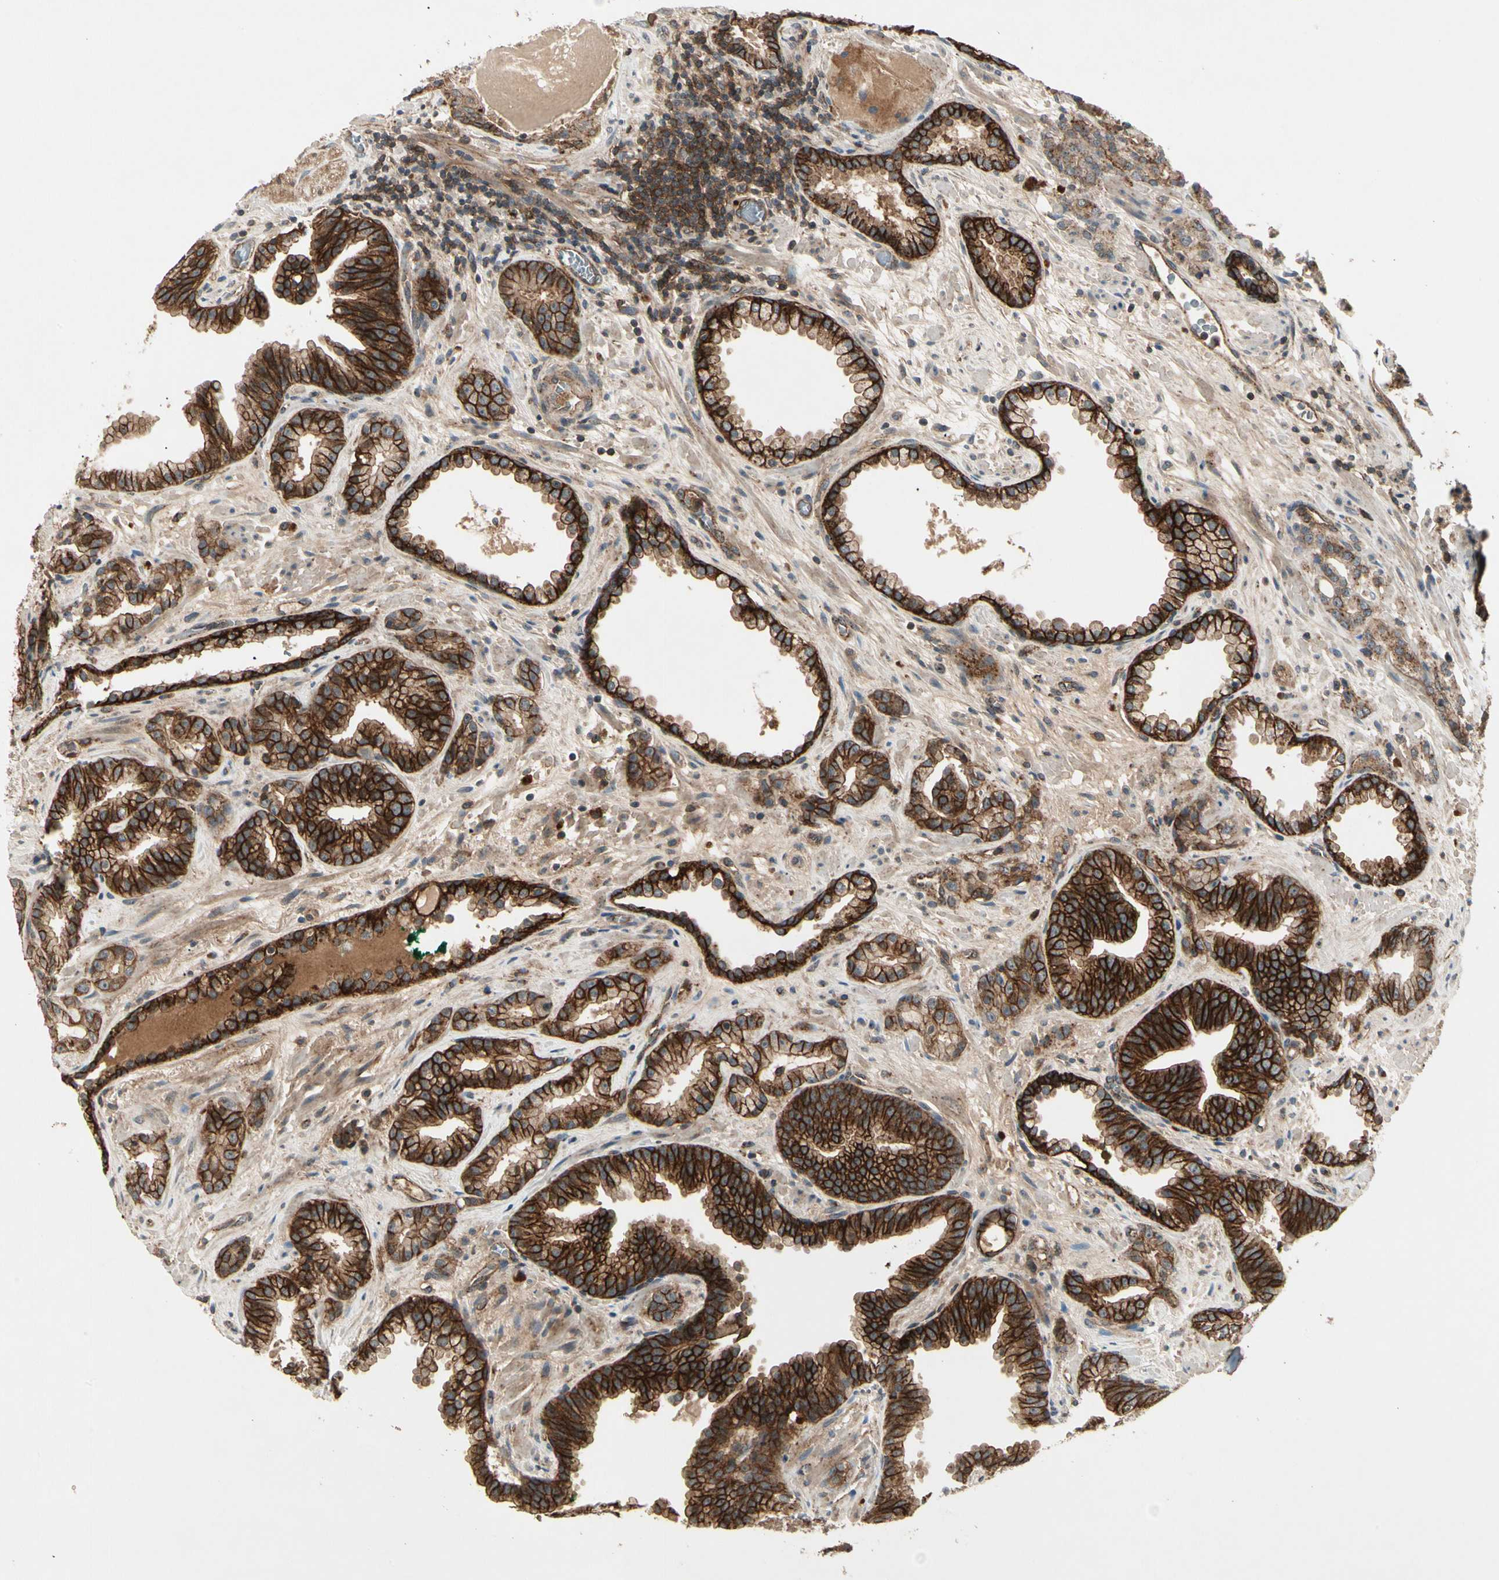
{"staining": {"intensity": "strong", "quantity": ">75%", "location": "cytoplasmic/membranous"}, "tissue": "prostate cancer", "cell_type": "Tumor cells", "image_type": "cancer", "snomed": [{"axis": "morphology", "description": "Adenocarcinoma, Low grade"}, {"axis": "topography", "description": "Prostate"}], "caption": "IHC image of neoplastic tissue: human prostate low-grade adenocarcinoma stained using immunohistochemistry shows high levels of strong protein expression localized specifically in the cytoplasmic/membranous of tumor cells, appearing as a cytoplasmic/membranous brown color.", "gene": "FLOT1", "patient": {"sex": "male", "age": 63}}